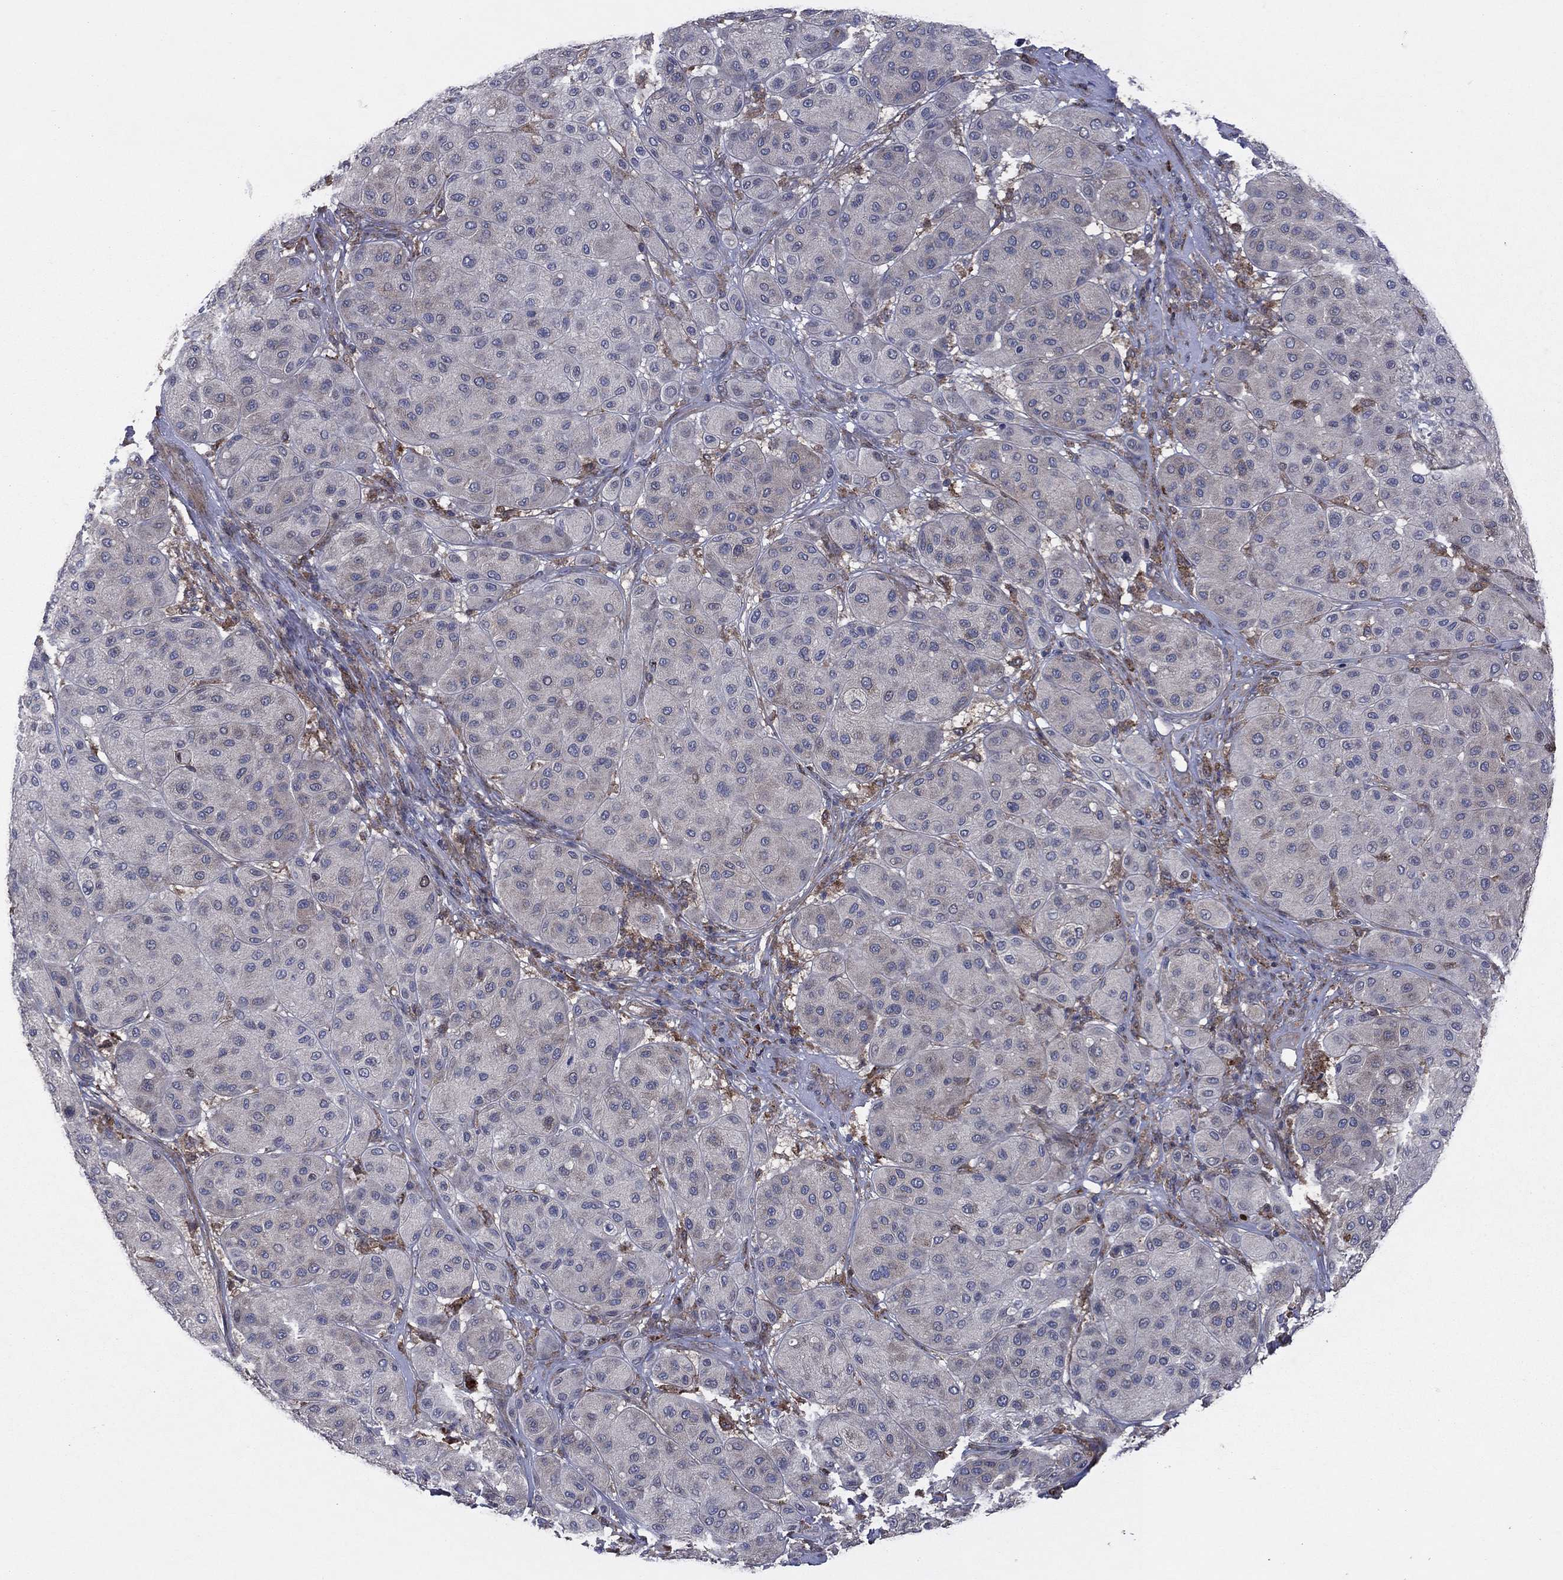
{"staining": {"intensity": "negative", "quantity": "none", "location": "none"}, "tissue": "melanoma", "cell_type": "Tumor cells", "image_type": "cancer", "snomed": [{"axis": "morphology", "description": "Malignant melanoma, Metastatic site"}, {"axis": "topography", "description": "Smooth muscle"}], "caption": "Human melanoma stained for a protein using immunohistochemistry (IHC) shows no expression in tumor cells.", "gene": "MEA1", "patient": {"sex": "male", "age": 41}}